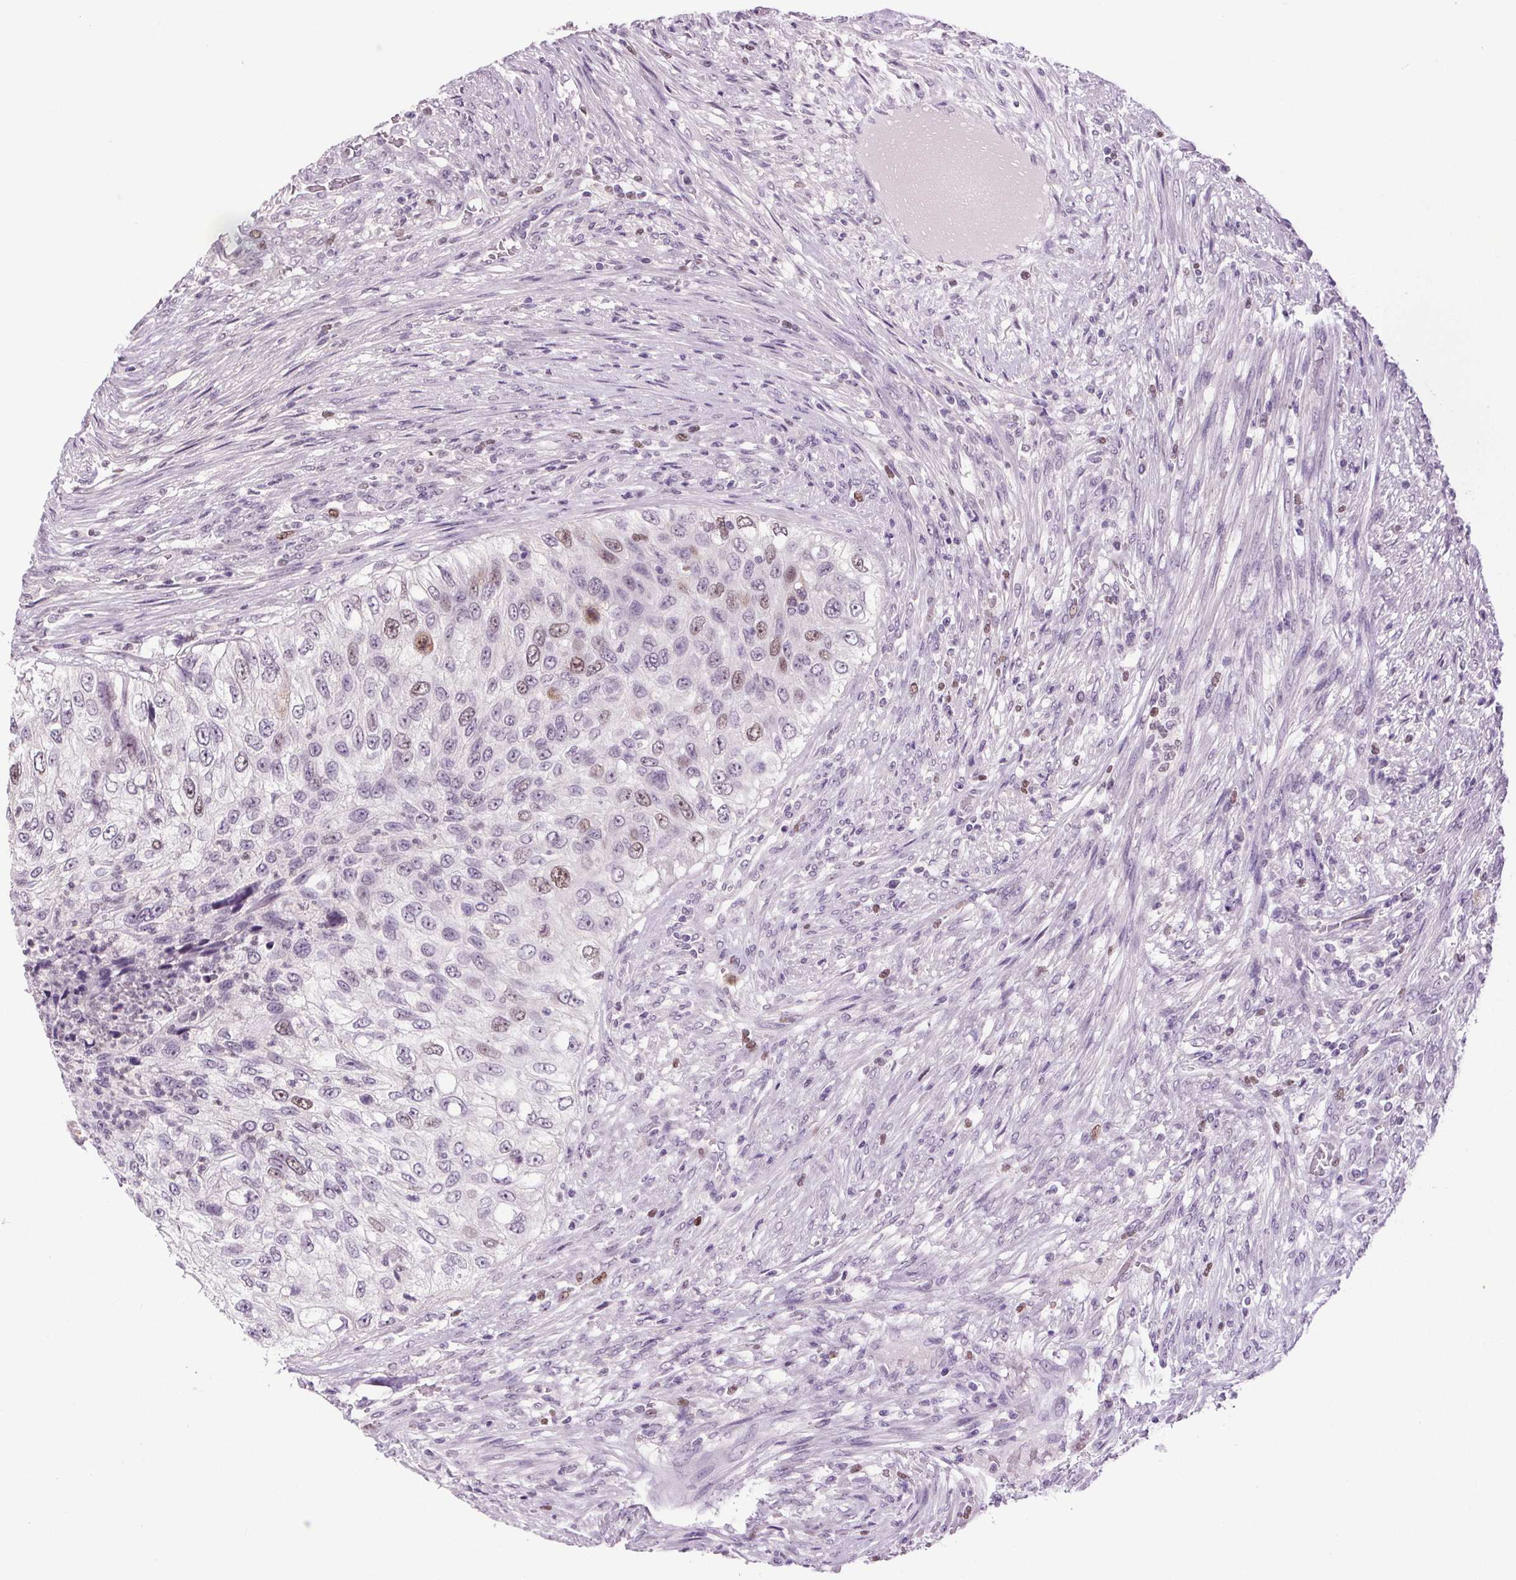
{"staining": {"intensity": "weak", "quantity": "<25%", "location": "nuclear"}, "tissue": "urothelial cancer", "cell_type": "Tumor cells", "image_type": "cancer", "snomed": [{"axis": "morphology", "description": "Urothelial carcinoma, High grade"}, {"axis": "topography", "description": "Urinary bladder"}], "caption": "A high-resolution micrograph shows immunohistochemistry (IHC) staining of urothelial cancer, which reveals no significant staining in tumor cells.", "gene": "CENPF", "patient": {"sex": "female", "age": 60}}